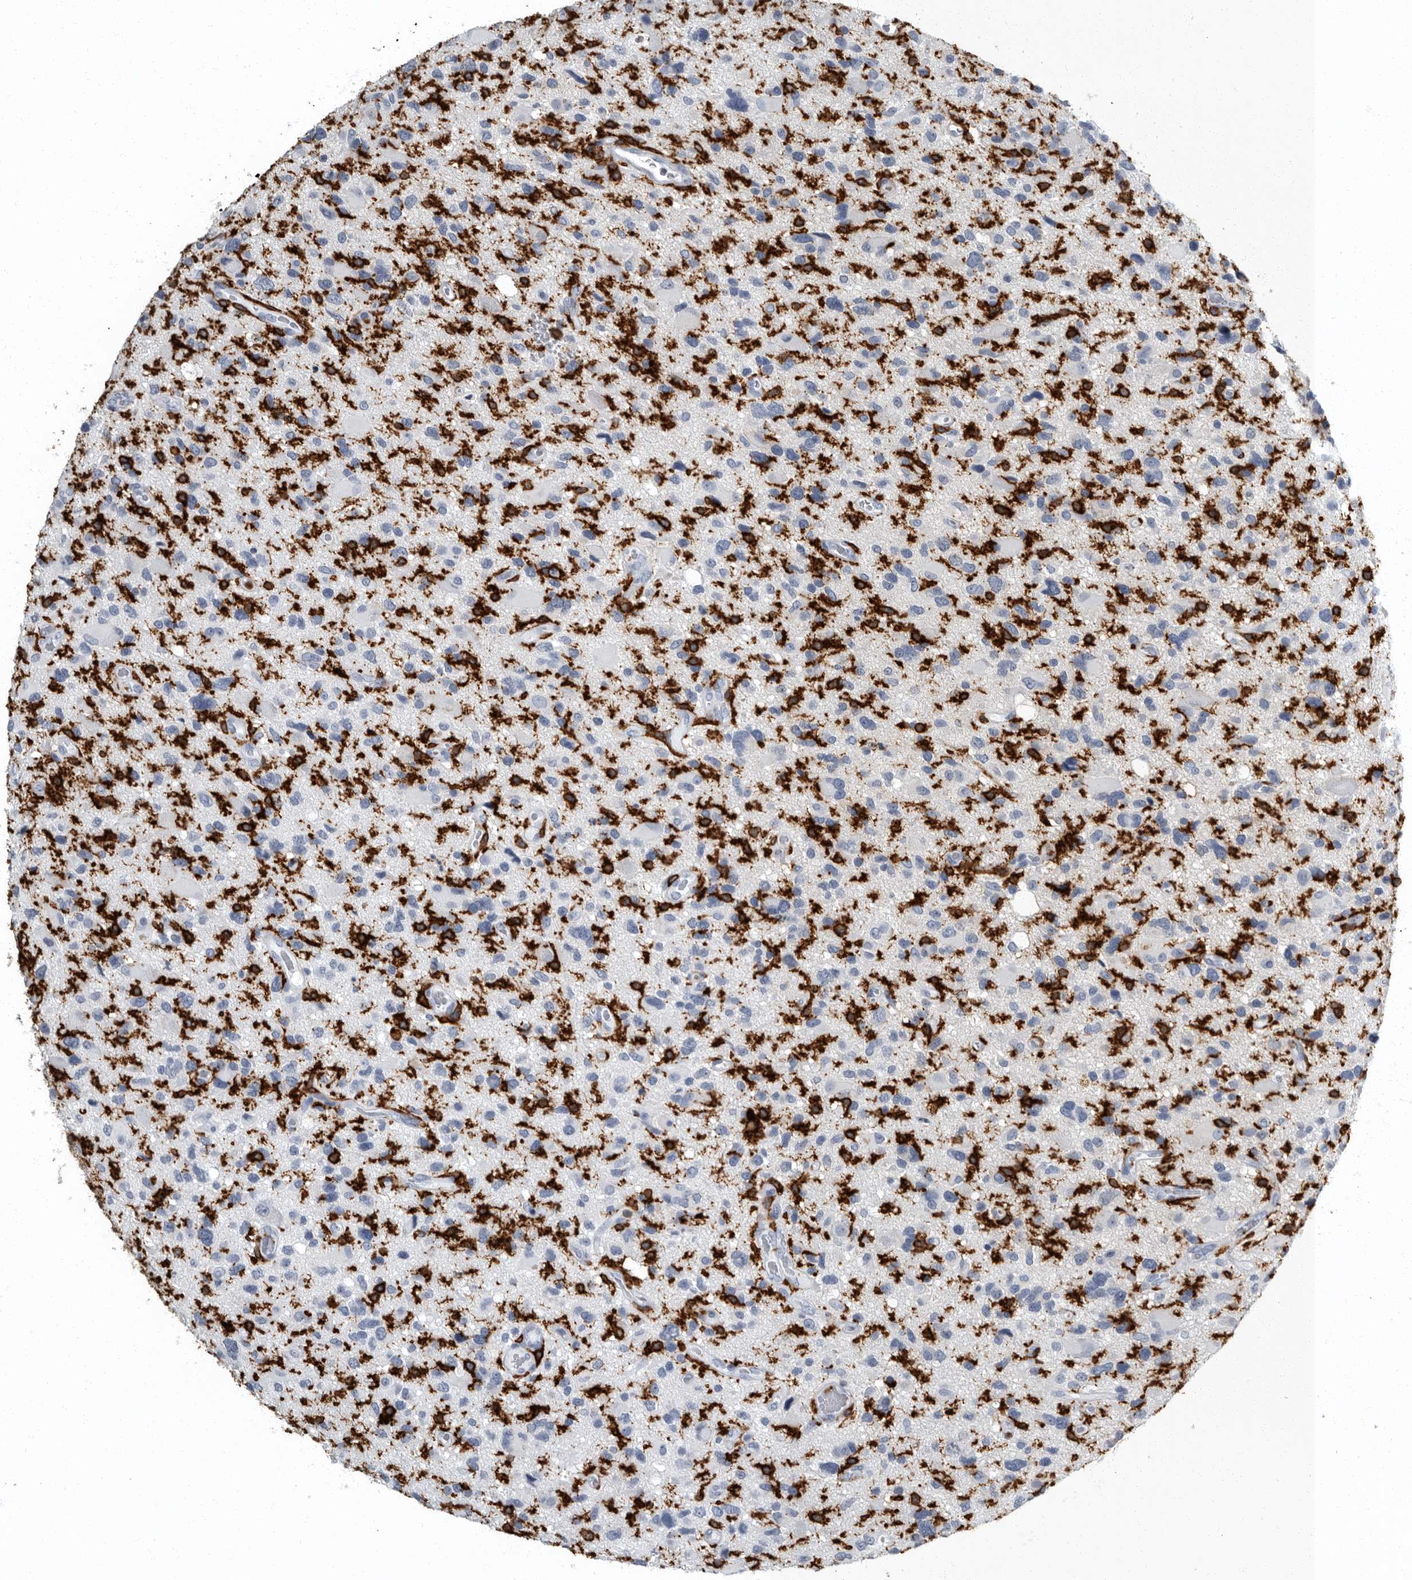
{"staining": {"intensity": "negative", "quantity": "none", "location": "none"}, "tissue": "glioma", "cell_type": "Tumor cells", "image_type": "cancer", "snomed": [{"axis": "morphology", "description": "Glioma, malignant, High grade"}, {"axis": "topography", "description": "Brain"}], "caption": "Human glioma stained for a protein using immunohistochemistry (IHC) reveals no expression in tumor cells.", "gene": "FCER1G", "patient": {"sex": "male", "age": 33}}